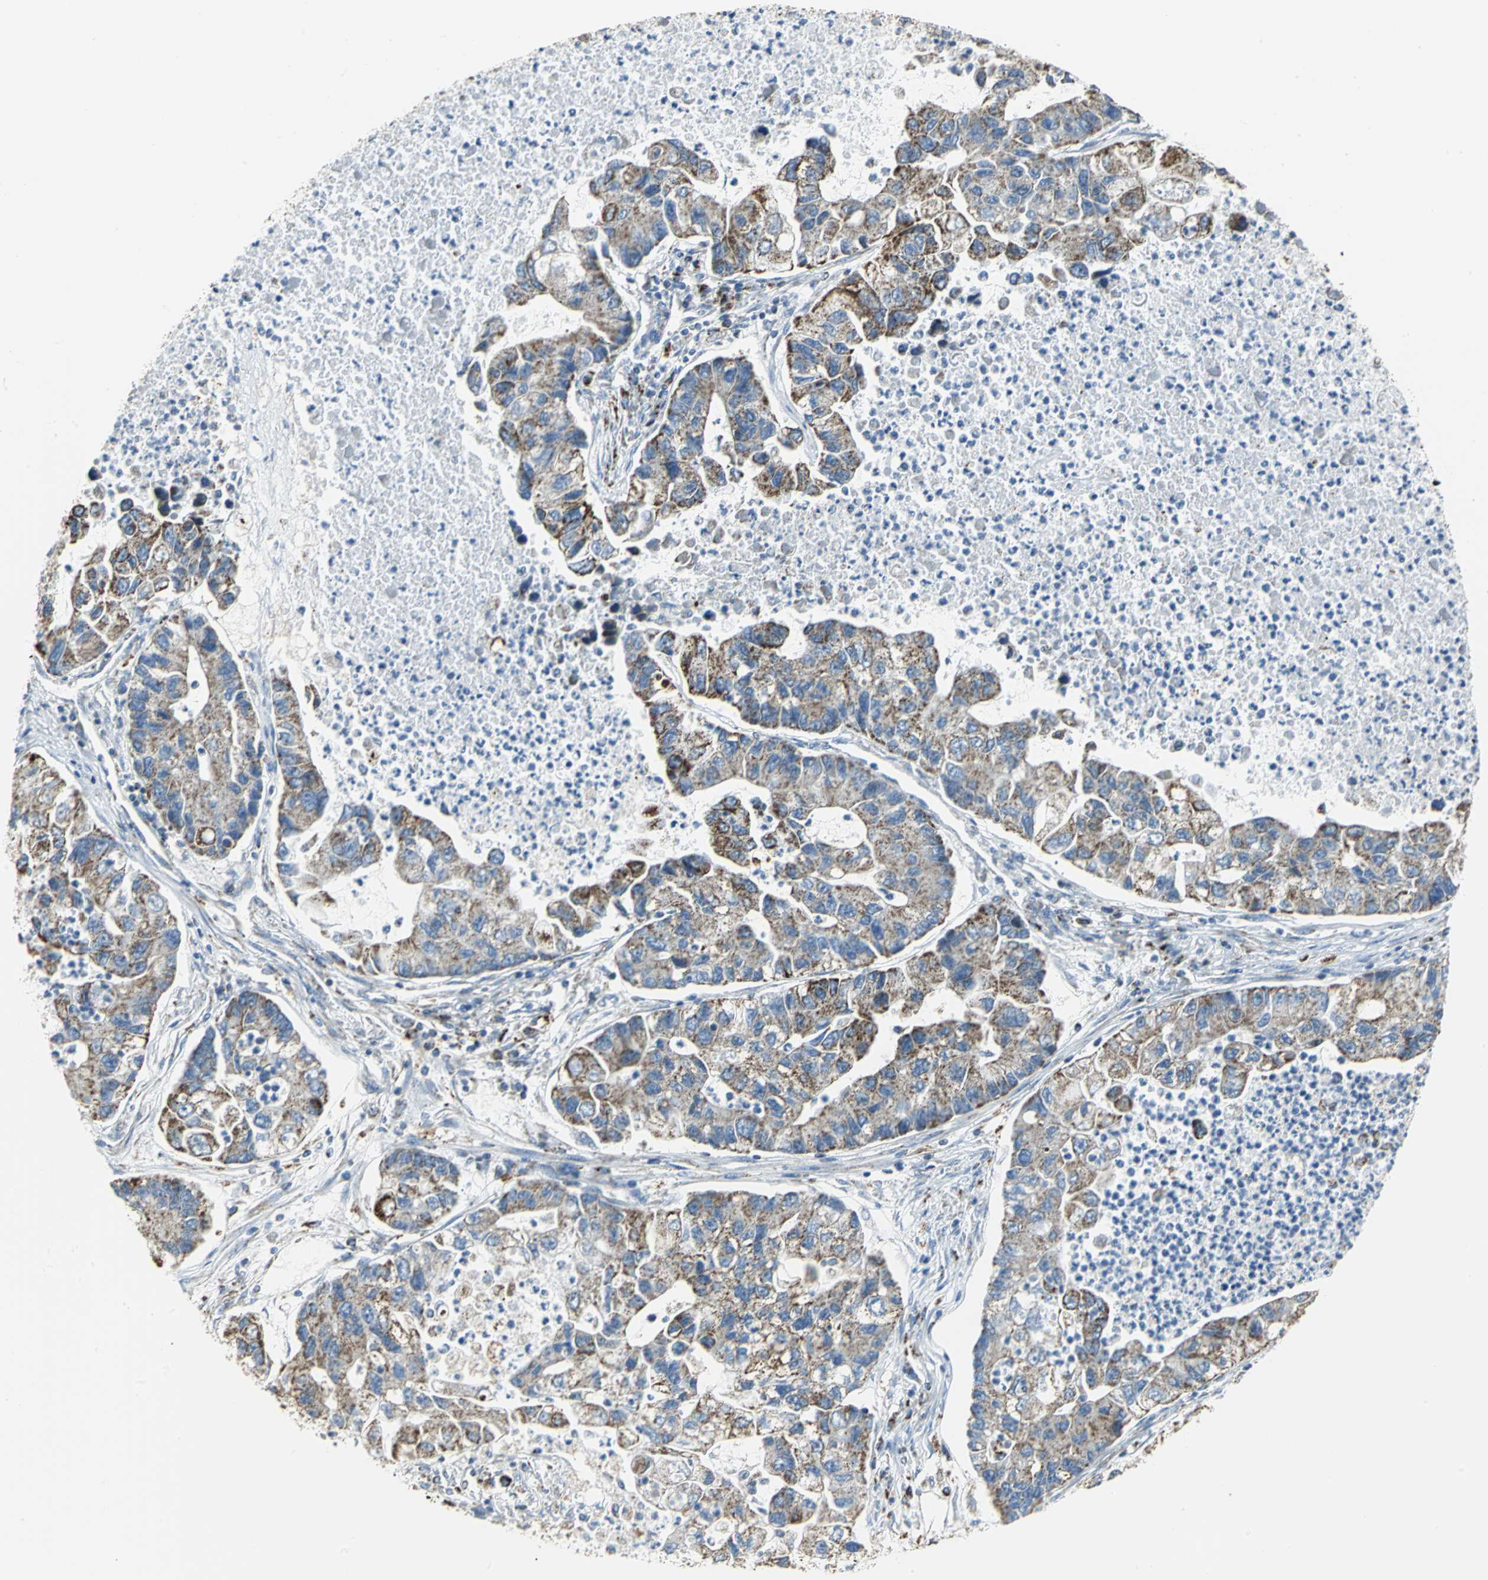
{"staining": {"intensity": "moderate", "quantity": "25%-75%", "location": "cytoplasmic/membranous"}, "tissue": "lung cancer", "cell_type": "Tumor cells", "image_type": "cancer", "snomed": [{"axis": "morphology", "description": "Adenocarcinoma, NOS"}, {"axis": "topography", "description": "Lung"}], "caption": "Moderate cytoplasmic/membranous staining is present in approximately 25%-75% of tumor cells in adenocarcinoma (lung).", "gene": "NTRK1", "patient": {"sex": "female", "age": 51}}